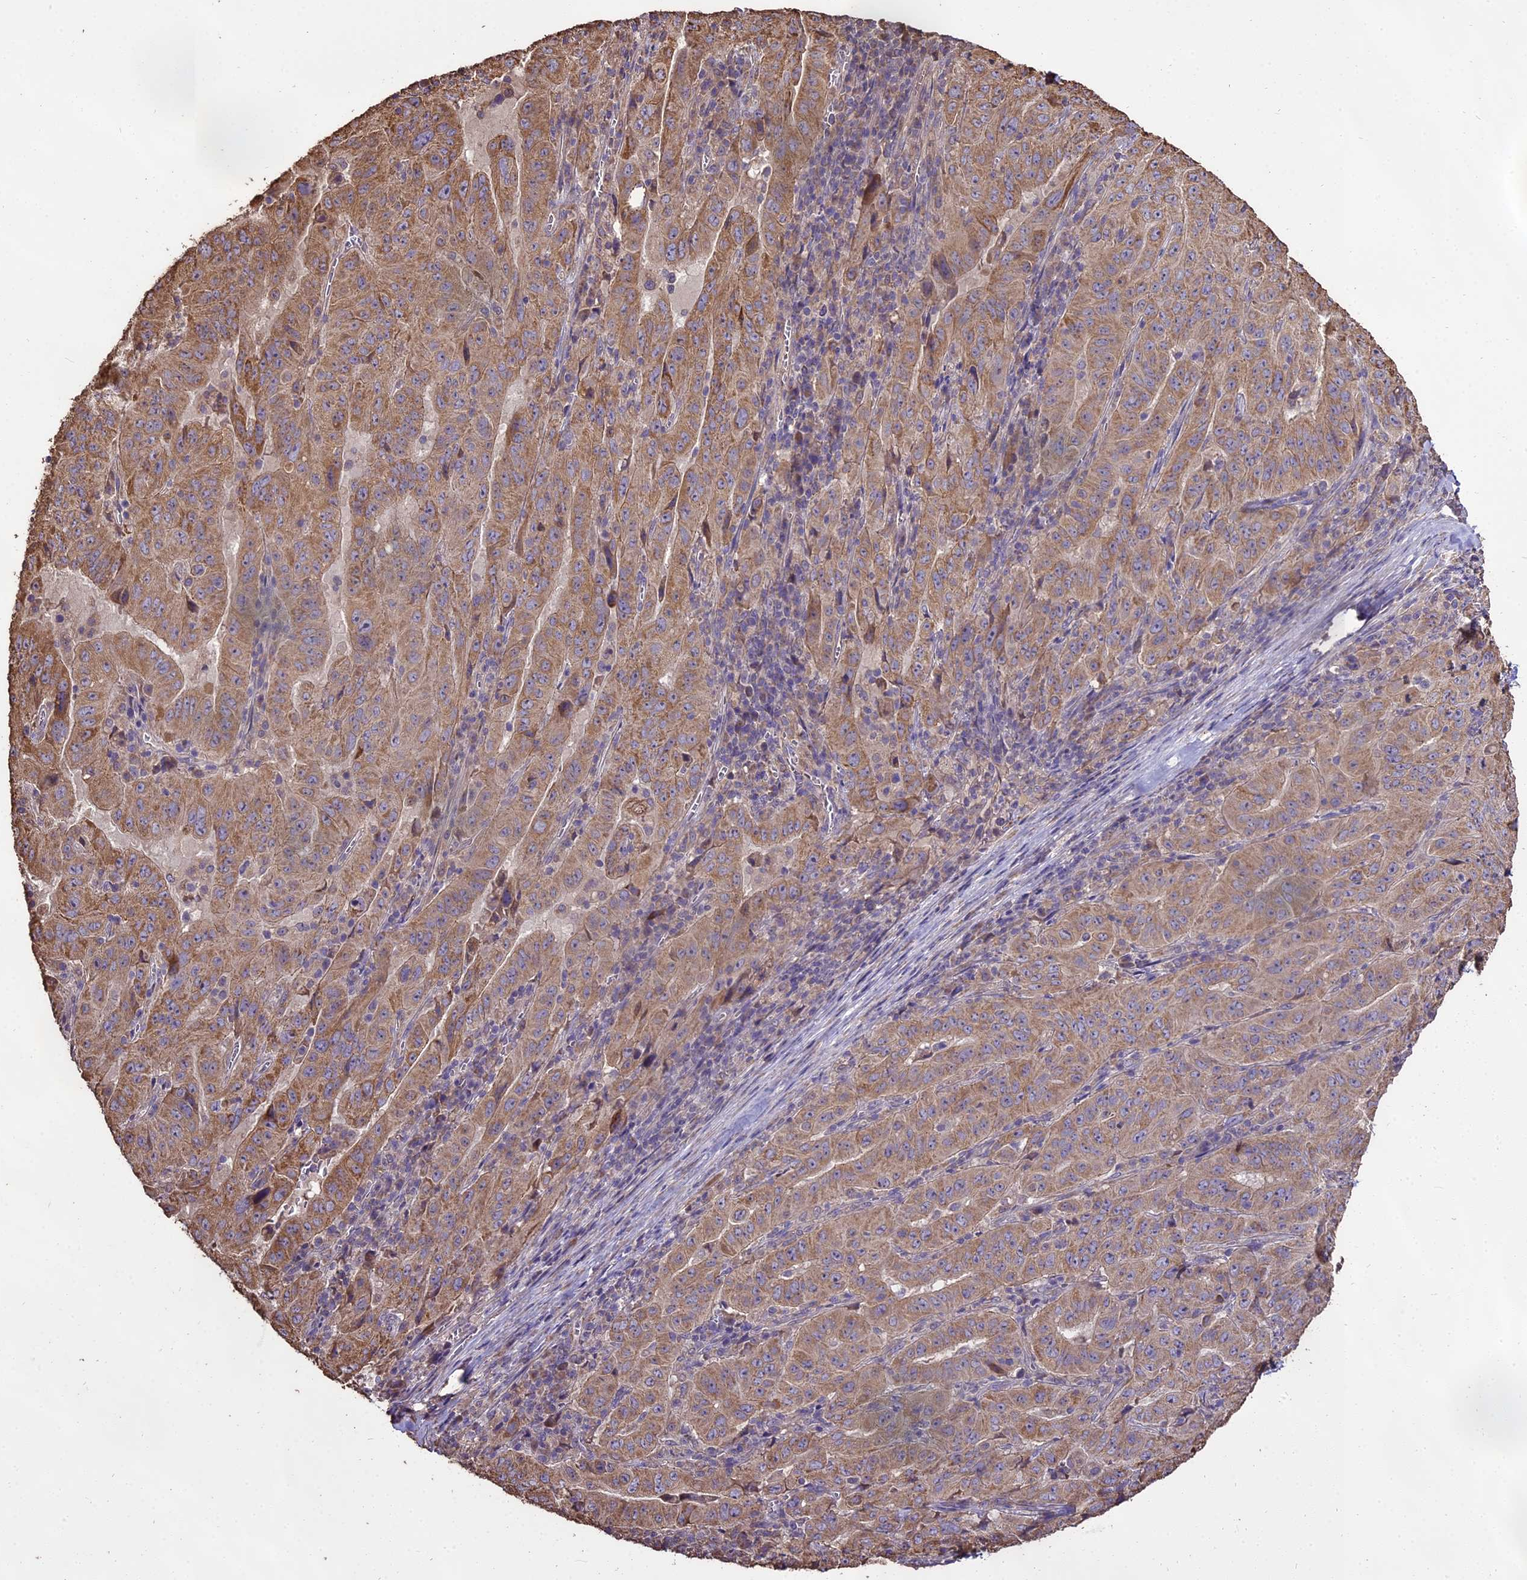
{"staining": {"intensity": "moderate", "quantity": "25%-75%", "location": "cytoplasmic/membranous"}, "tissue": "pancreatic cancer", "cell_type": "Tumor cells", "image_type": "cancer", "snomed": [{"axis": "morphology", "description": "Adenocarcinoma, NOS"}, {"axis": "topography", "description": "Pancreas"}], "caption": "Pancreatic cancer was stained to show a protein in brown. There is medium levels of moderate cytoplasmic/membranous expression in about 25%-75% of tumor cells.", "gene": "PGPEP1L", "patient": {"sex": "male", "age": 63}}